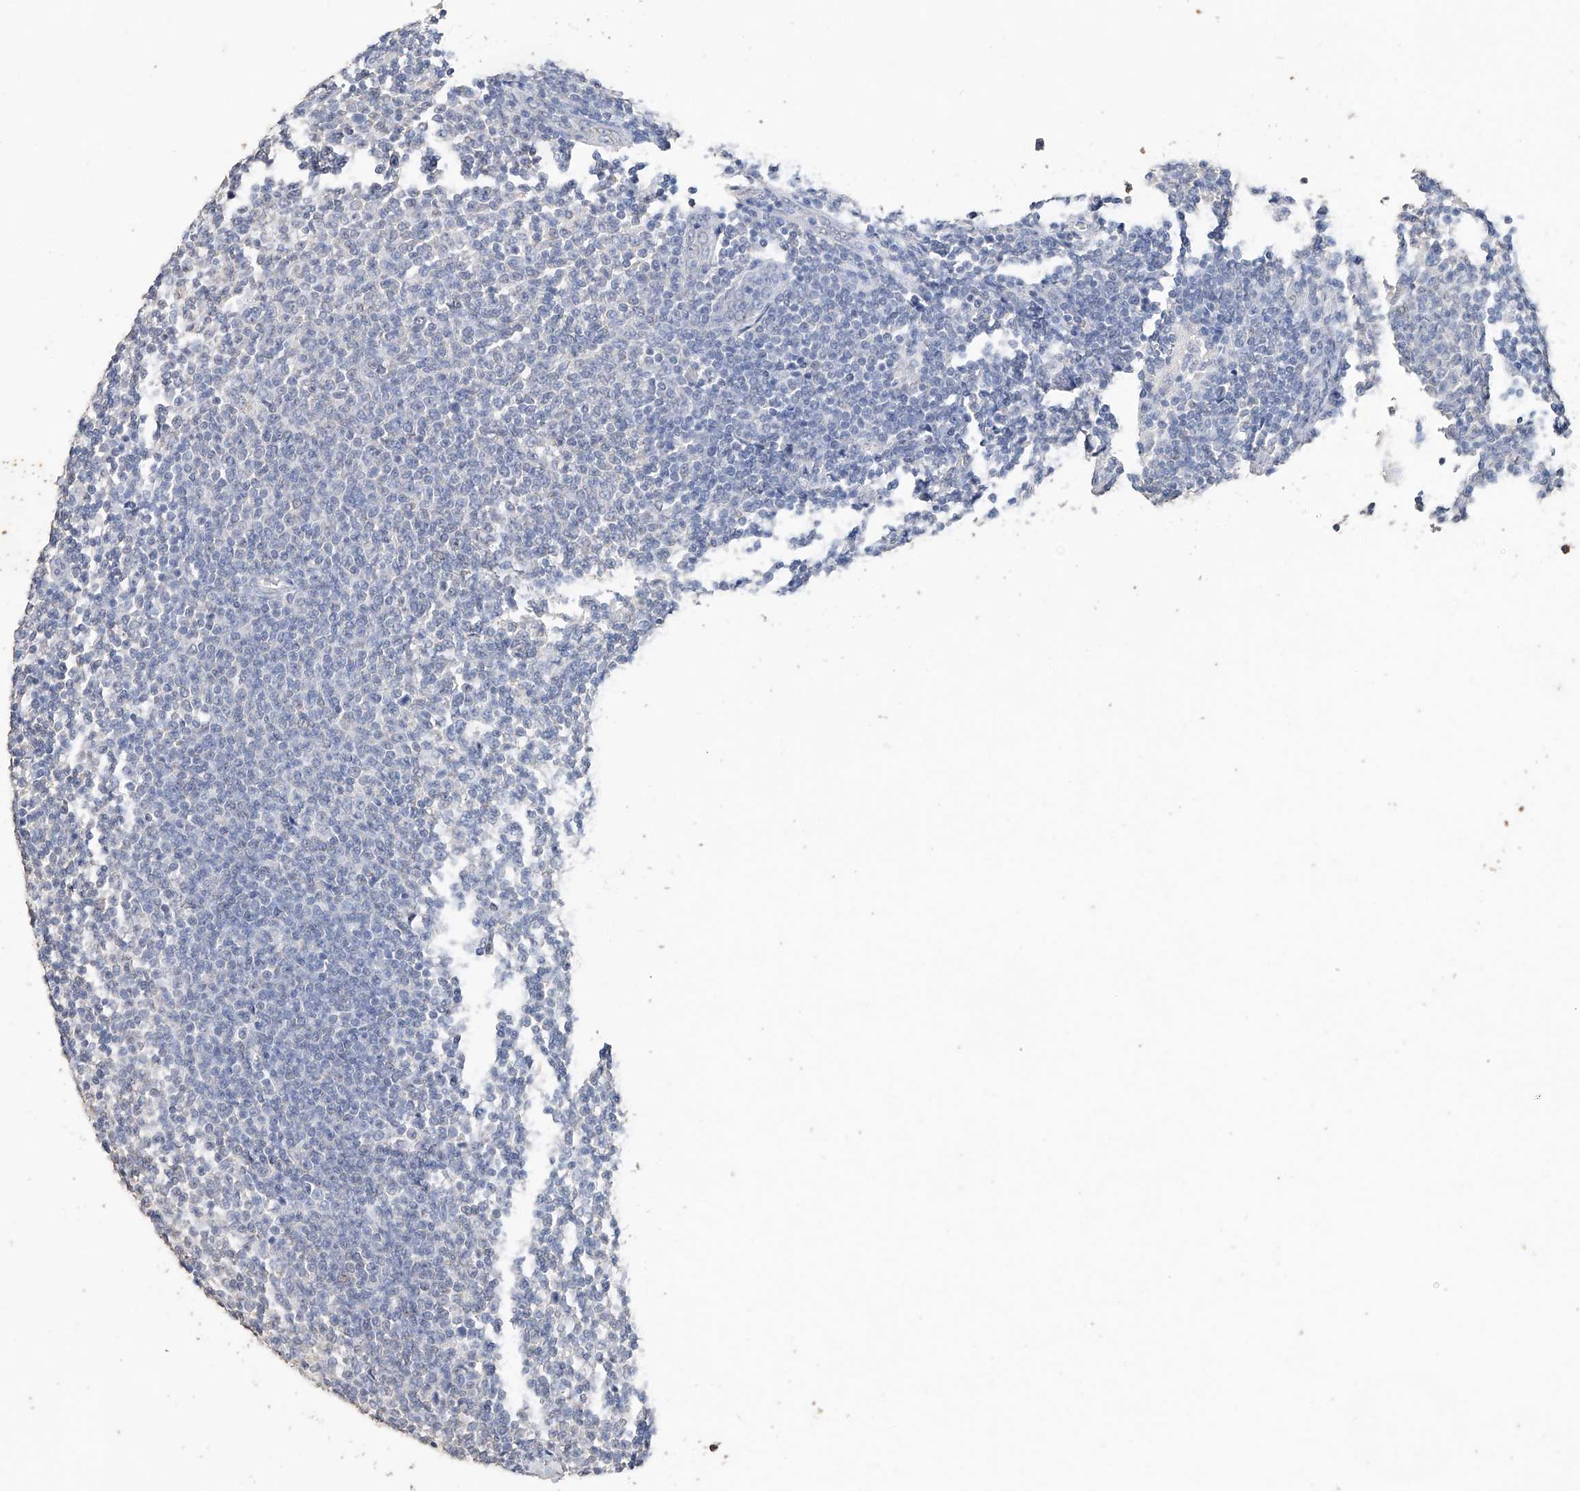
{"staining": {"intensity": "negative", "quantity": "none", "location": "none"}, "tissue": "lymphoma", "cell_type": "Tumor cells", "image_type": "cancer", "snomed": [{"axis": "morphology", "description": "Malignant lymphoma, non-Hodgkin's type, Low grade"}, {"axis": "topography", "description": "Lymph node"}], "caption": "An image of lymphoma stained for a protein displays no brown staining in tumor cells.", "gene": "CERS4", "patient": {"sex": "male", "age": 66}}